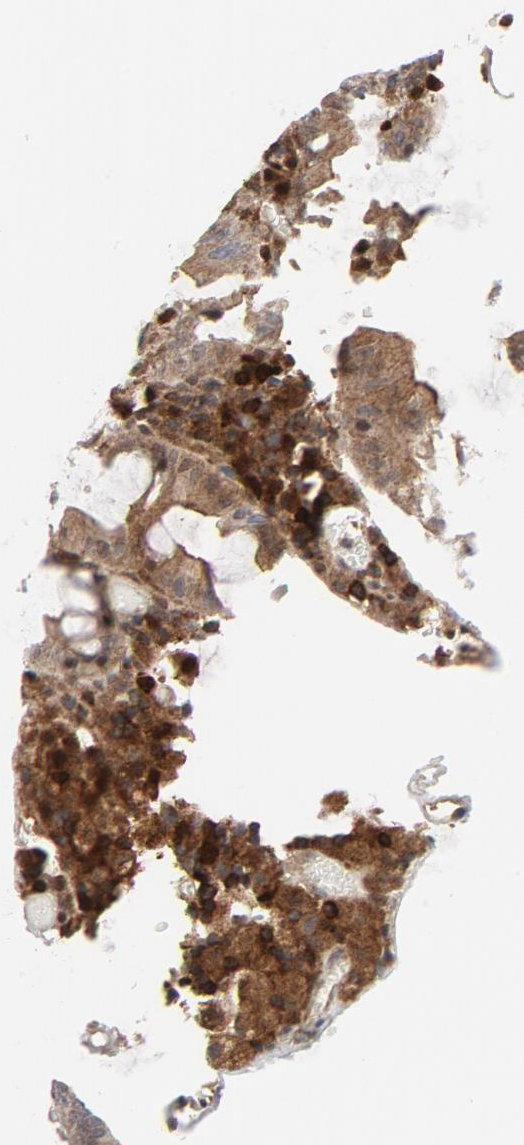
{"staining": {"intensity": "moderate", "quantity": ">75%", "location": "cytoplasmic/membranous"}, "tissue": "colorectal cancer", "cell_type": "Tumor cells", "image_type": "cancer", "snomed": [{"axis": "morphology", "description": "Normal tissue, NOS"}, {"axis": "morphology", "description": "Adenocarcinoma, NOS"}, {"axis": "topography", "description": "Colon"}], "caption": "Immunohistochemistry (IHC) (DAB (3,3'-diaminobenzidine)) staining of human adenocarcinoma (colorectal) reveals moderate cytoplasmic/membranous protein expression in about >75% of tumor cells.", "gene": "TRADD", "patient": {"sex": "female", "age": 78}}